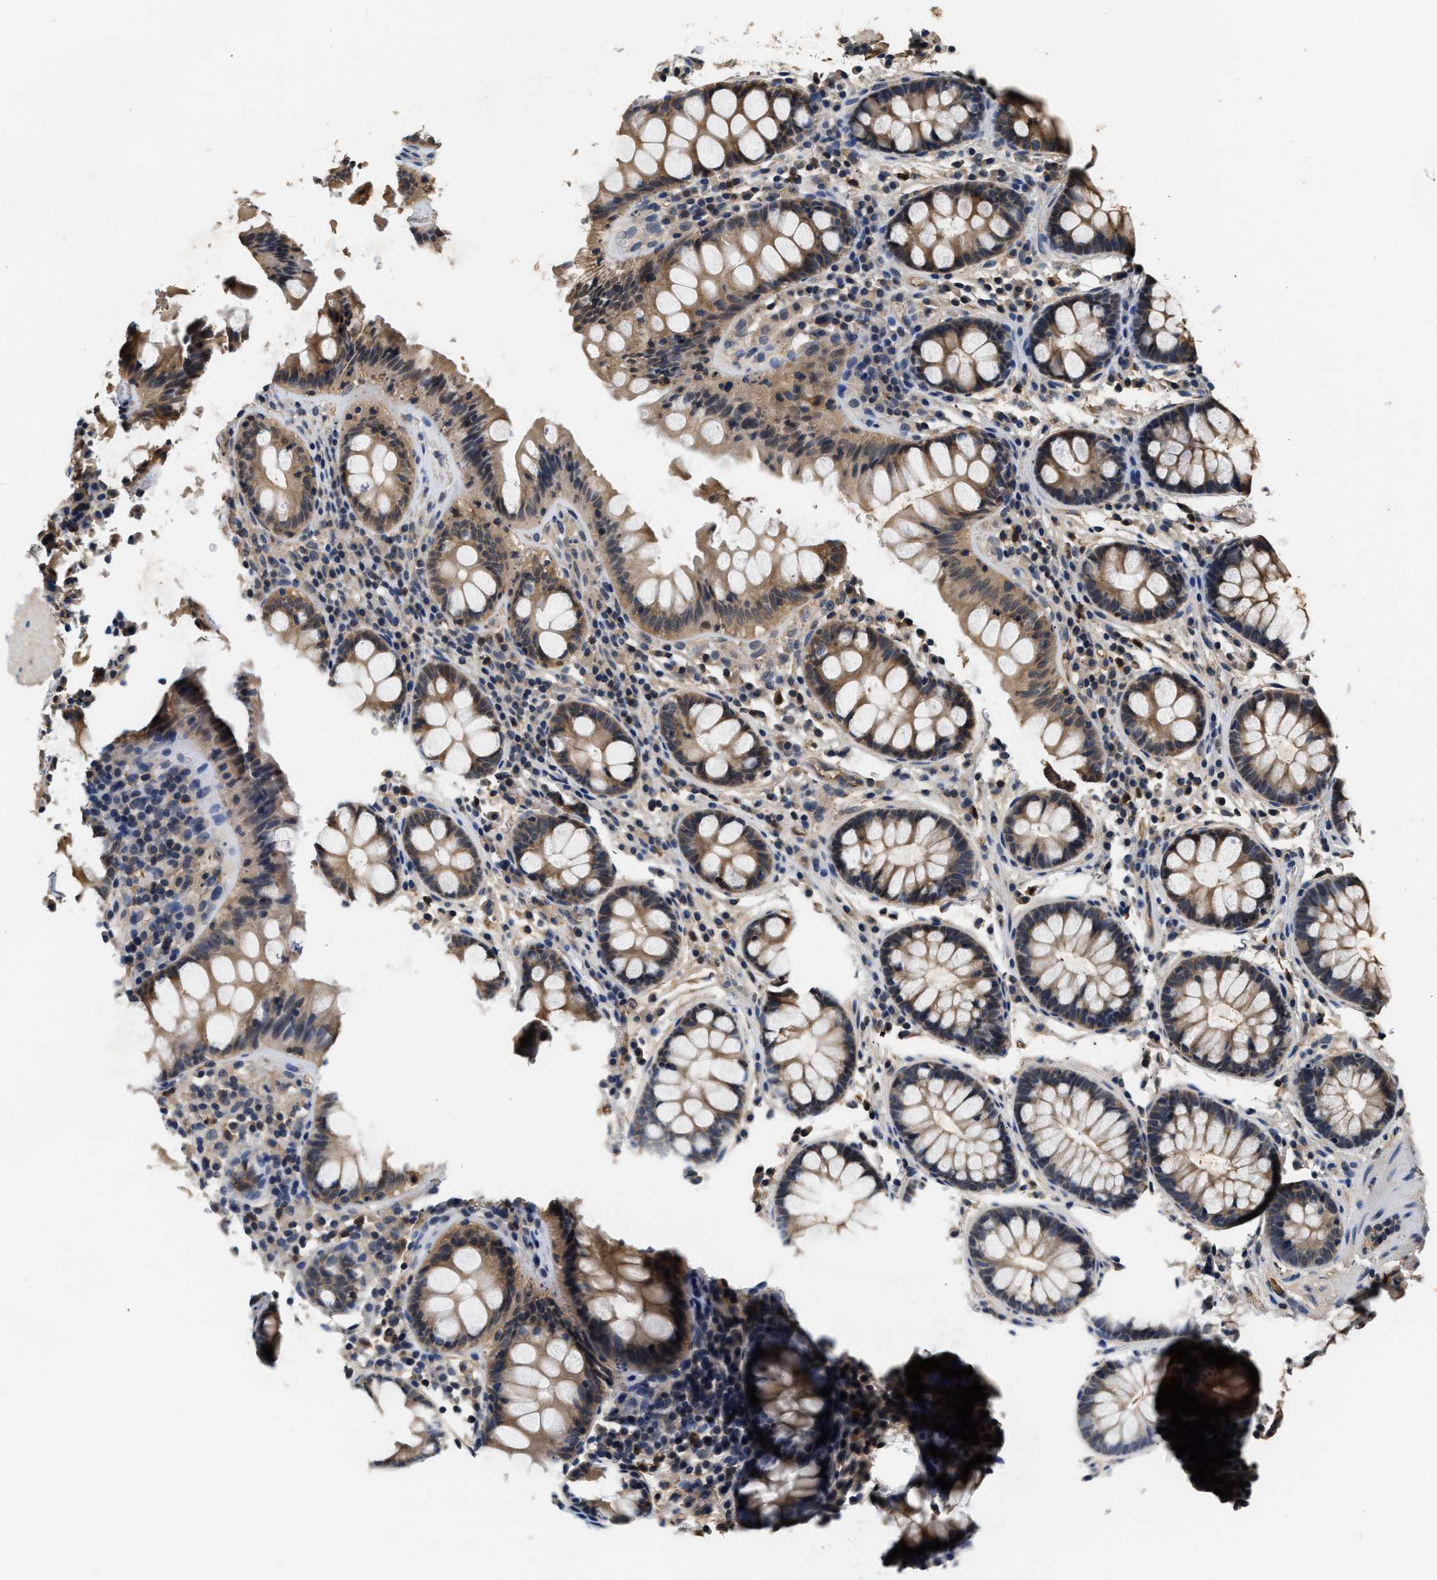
{"staining": {"intensity": "moderate", "quantity": ">75%", "location": "cytoplasmic/membranous"}, "tissue": "colon", "cell_type": "Endothelial cells", "image_type": "normal", "snomed": [{"axis": "morphology", "description": "Normal tissue, NOS"}, {"axis": "topography", "description": "Colon"}], "caption": "Normal colon exhibits moderate cytoplasmic/membranous positivity in about >75% of endothelial cells Ihc stains the protein of interest in brown and the nuclei are stained blue..", "gene": "GPI", "patient": {"sex": "female", "age": 80}}